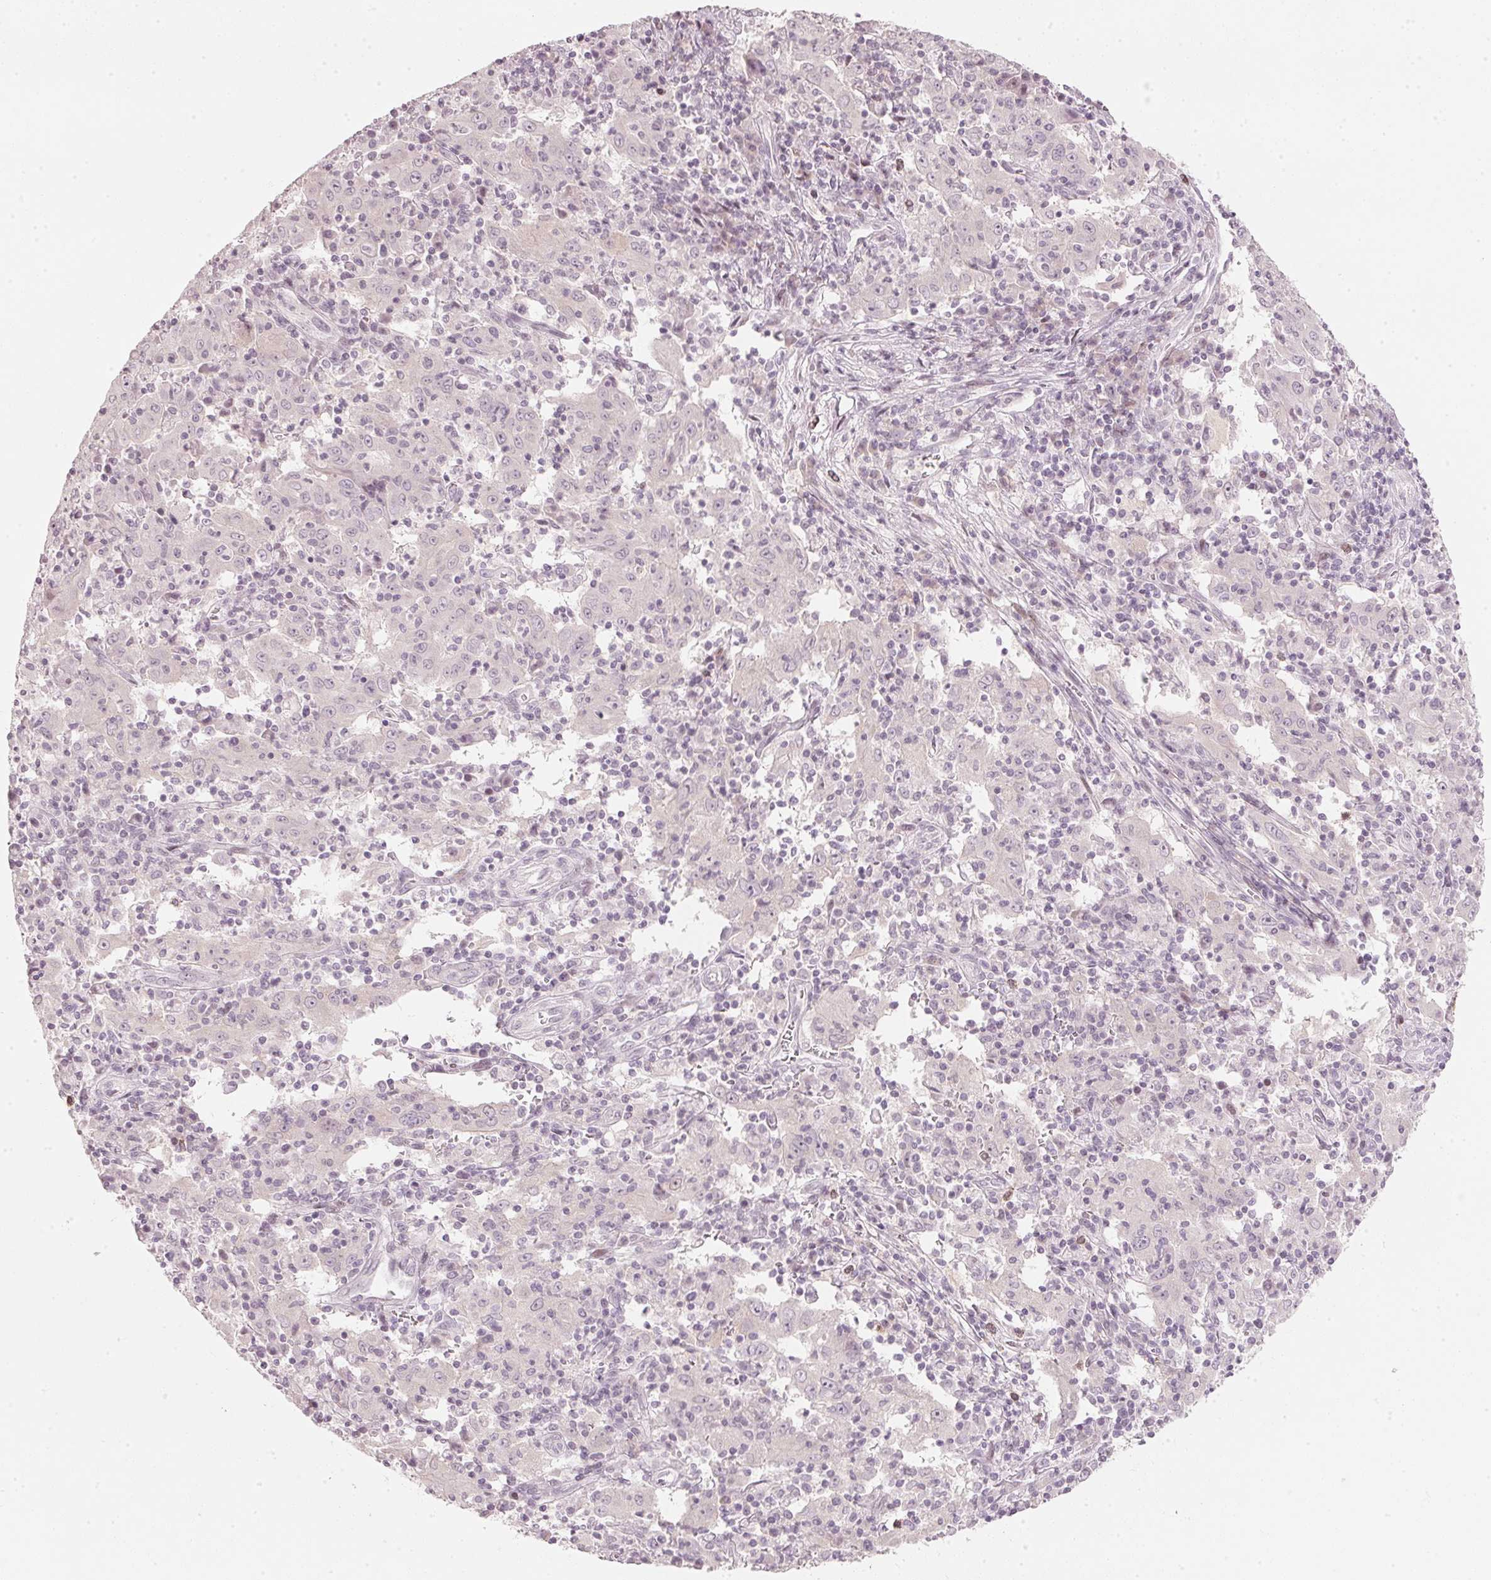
{"staining": {"intensity": "negative", "quantity": "none", "location": "none"}, "tissue": "pancreatic cancer", "cell_type": "Tumor cells", "image_type": "cancer", "snomed": [{"axis": "morphology", "description": "Adenocarcinoma, NOS"}, {"axis": "topography", "description": "Pancreas"}], "caption": "An immunohistochemistry (IHC) histopathology image of pancreatic adenocarcinoma is shown. There is no staining in tumor cells of pancreatic adenocarcinoma. Nuclei are stained in blue.", "gene": "SFRP4", "patient": {"sex": "male", "age": 63}}